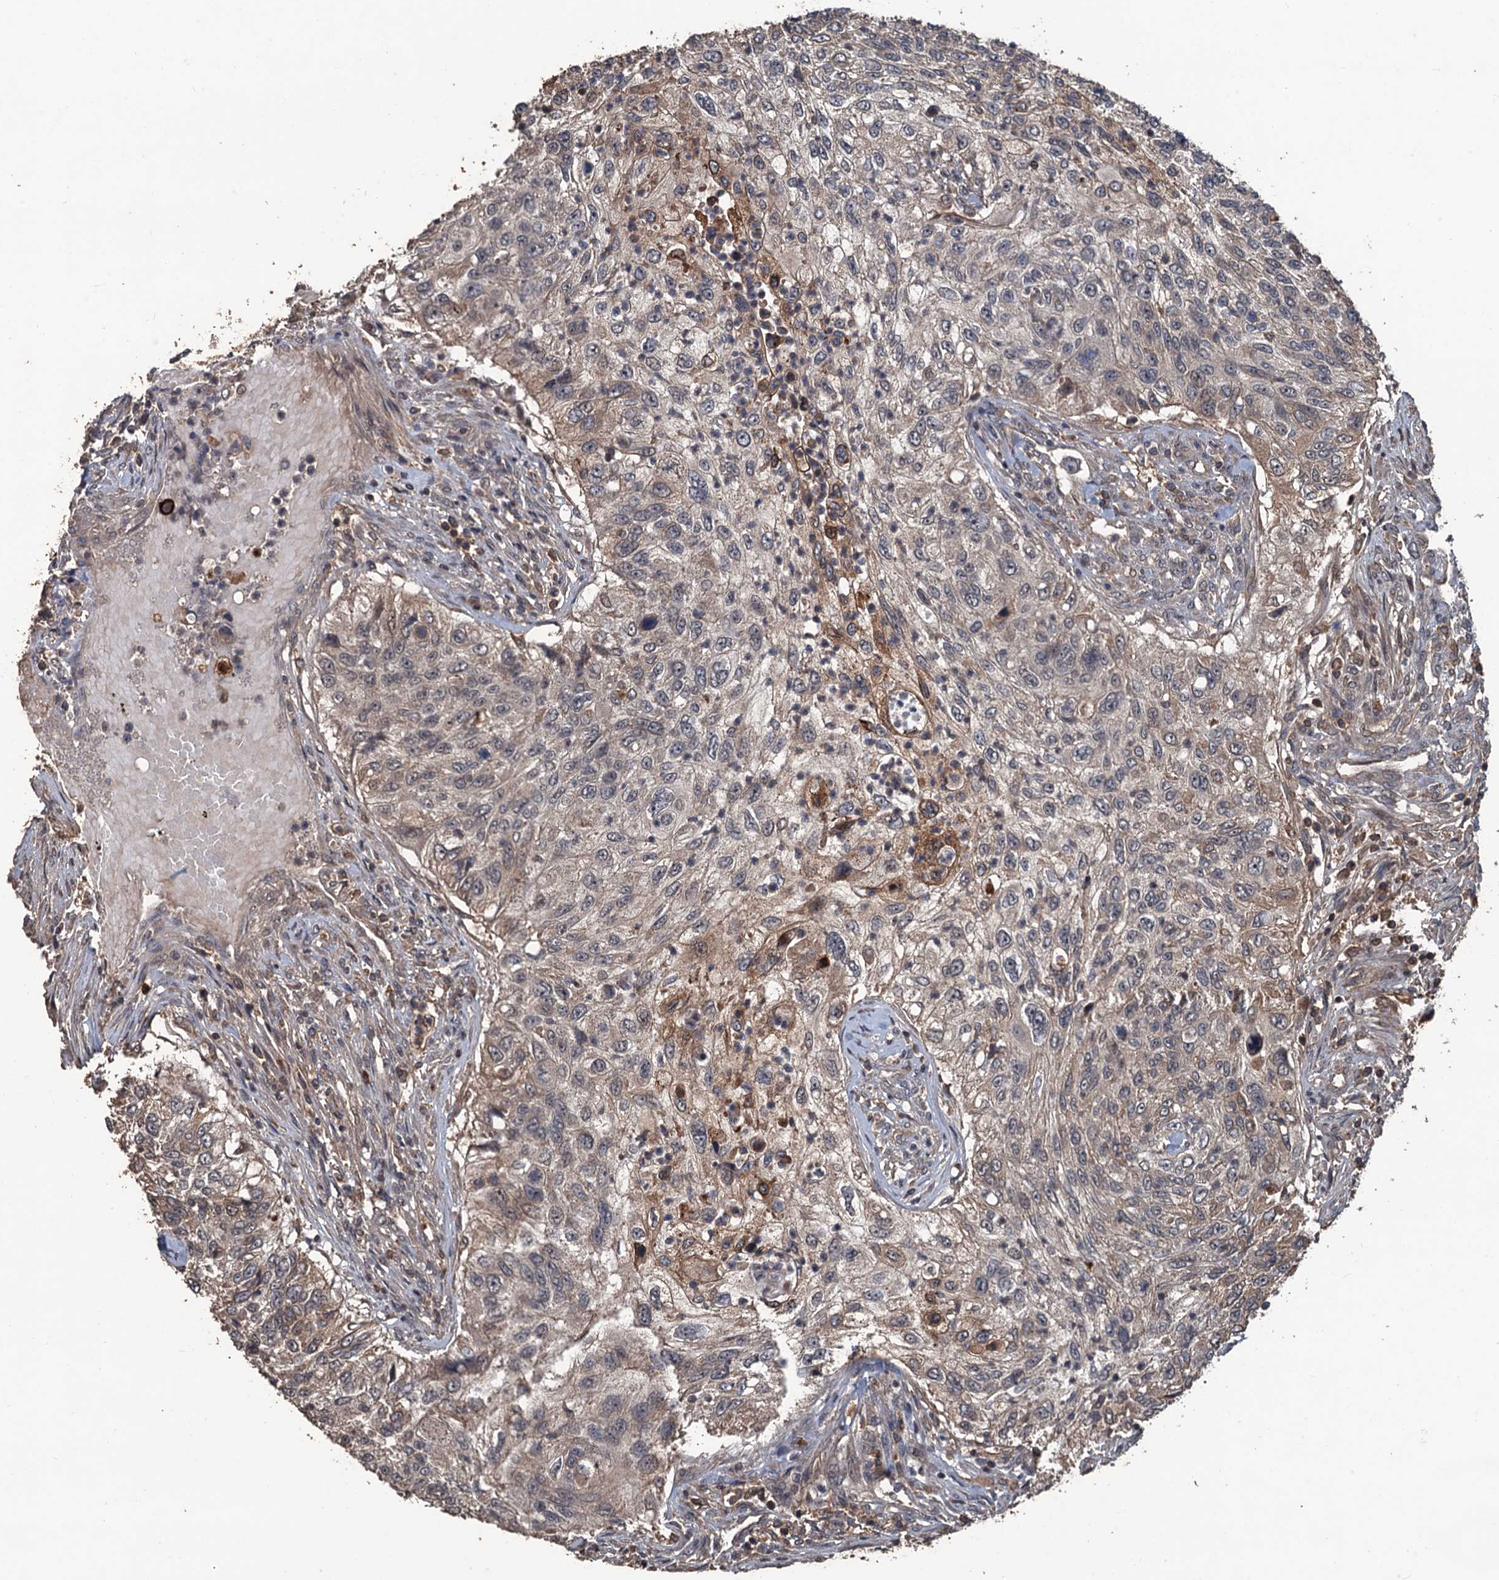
{"staining": {"intensity": "weak", "quantity": ">75%", "location": "cytoplasmic/membranous"}, "tissue": "urothelial cancer", "cell_type": "Tumor cells", "image_type": "cancer", "snomed": [{"axis": "morphology", "description": "Urothelial carcinoma, High grade"}, {"axis": "topography", "description": "Urinary bladder"}], "caption": "A brown stain labels weak cytoplasmic/membranous expression of a protein in human urothelial carcinoma (high-grade) tumor cells.", "gene": "ZNF438", "patient": {"sex": "female", "age": 60}}